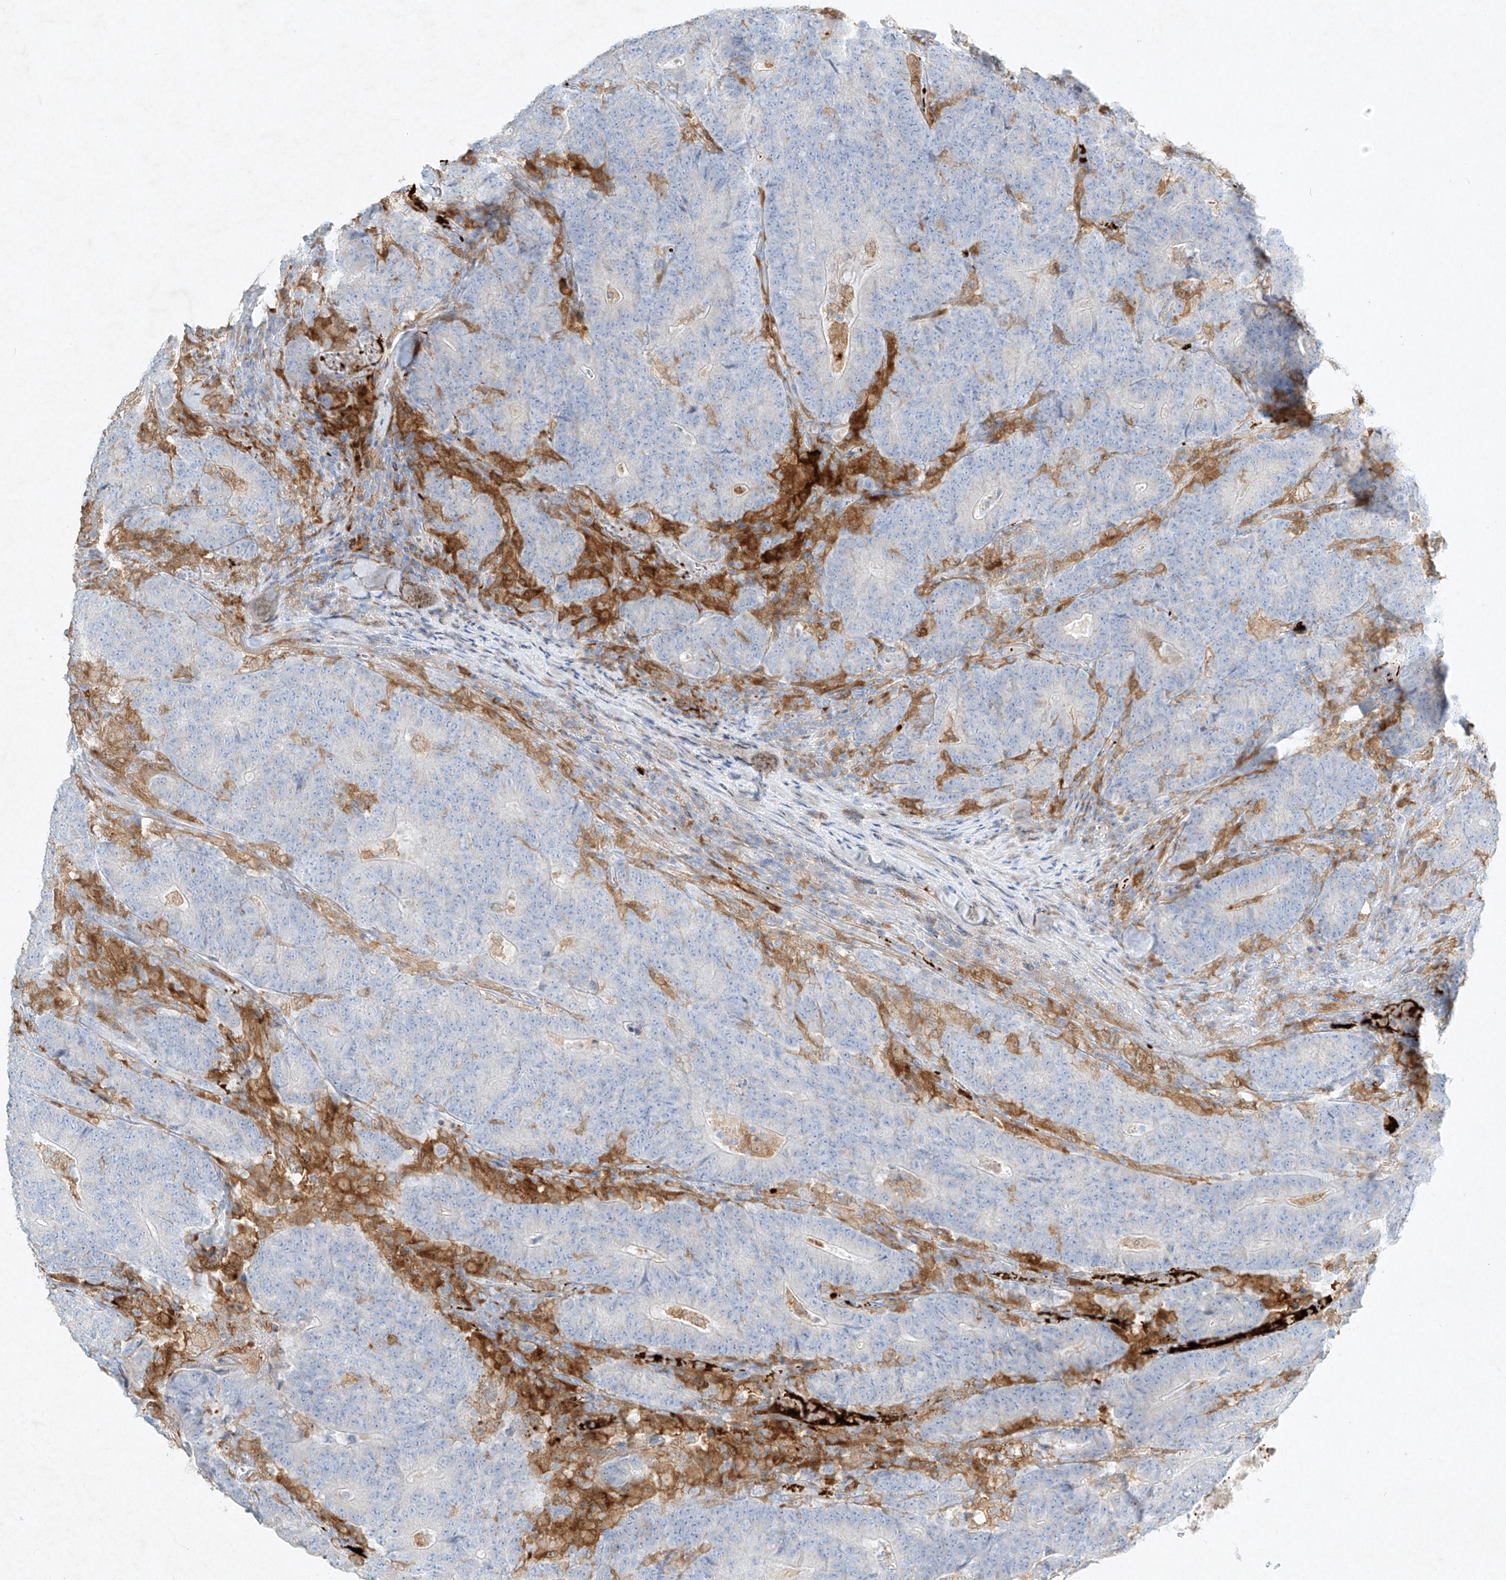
{"staining": {"intensity": "negative", "quantity": "none", "location": "none"}, "tissue": "colorectal cancer", "cell_type": "Tumor cells", "image_type": "cancer", "snomed": [{"axis": "morphology", "description": "Normal tissue, NOS"}, {"axis": "morphology", "description": "Adenocarcinoma, NOS"}, {"axis": "topography", "description": "Colon"}], "caption": "Histopathology image shows no protein positivity in tumor cells of adenocarcinoma (colorectal) tissue.", "gene": "PLEK", "patient": {"sex": "female", "age": 75}}